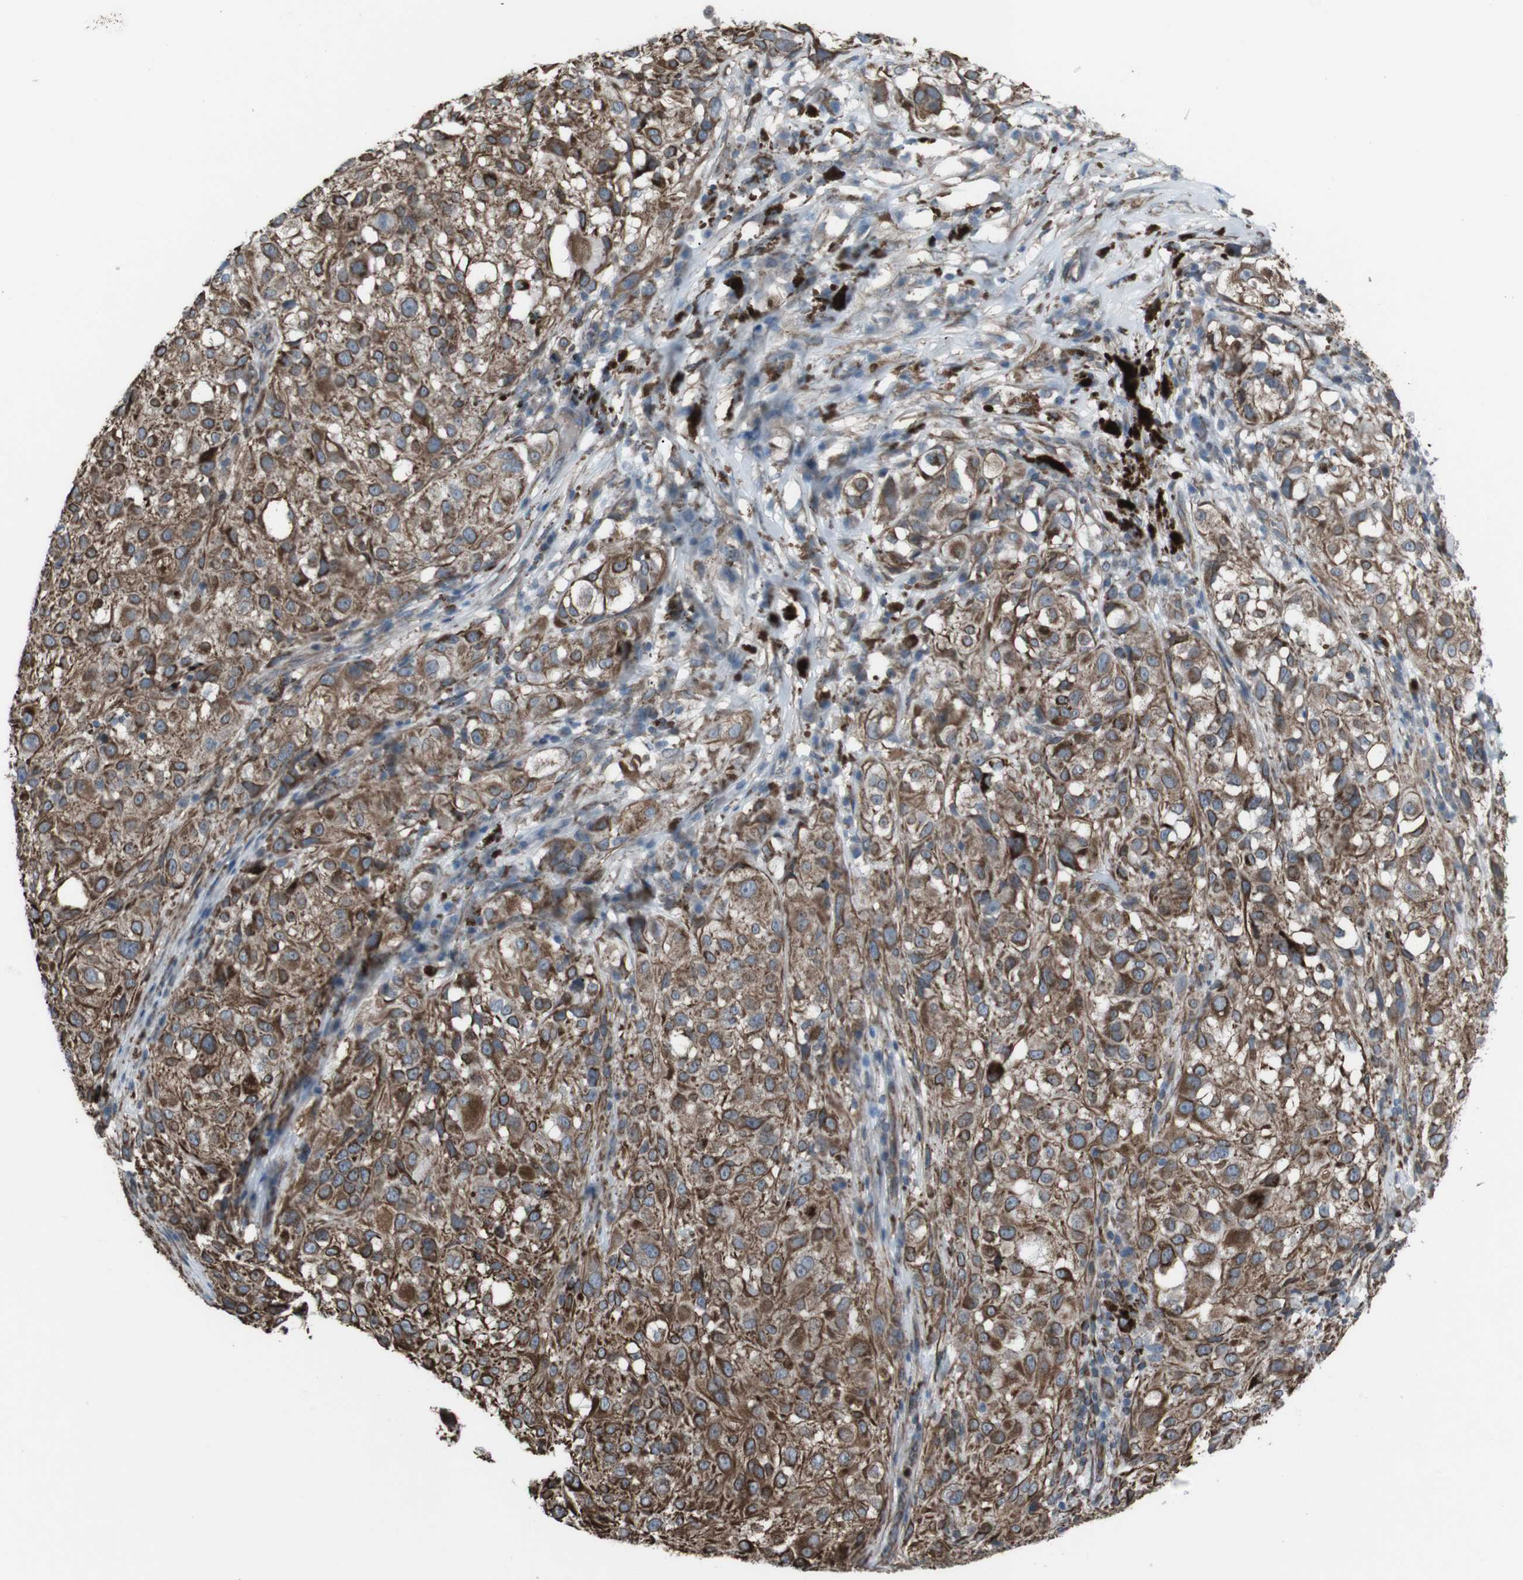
{"staining": {"intensity": "strong", "quantity": ">75%", "location": "cytoplasmic/membranous"}, "tissue": "melanoma", "cell_type": "Tumor cells", "image_type": "cancer", "snomed": [{"axis": "morphology", "description": "Necrosis, NOS"}, {"axis": "morphology", "description": "Malignant melanoma, NOS"}, {"axis": "topography", "description": "Skin"}], "caption": "The histopathology image demonstrates immunohistochemical staining of malignant melanoma. There is strong cytoplasmic/membranous expression is appreciated in about >75% of tumor cells.", "gene": "TMEM141", "patient": {"sex": "female", "age": 87}}